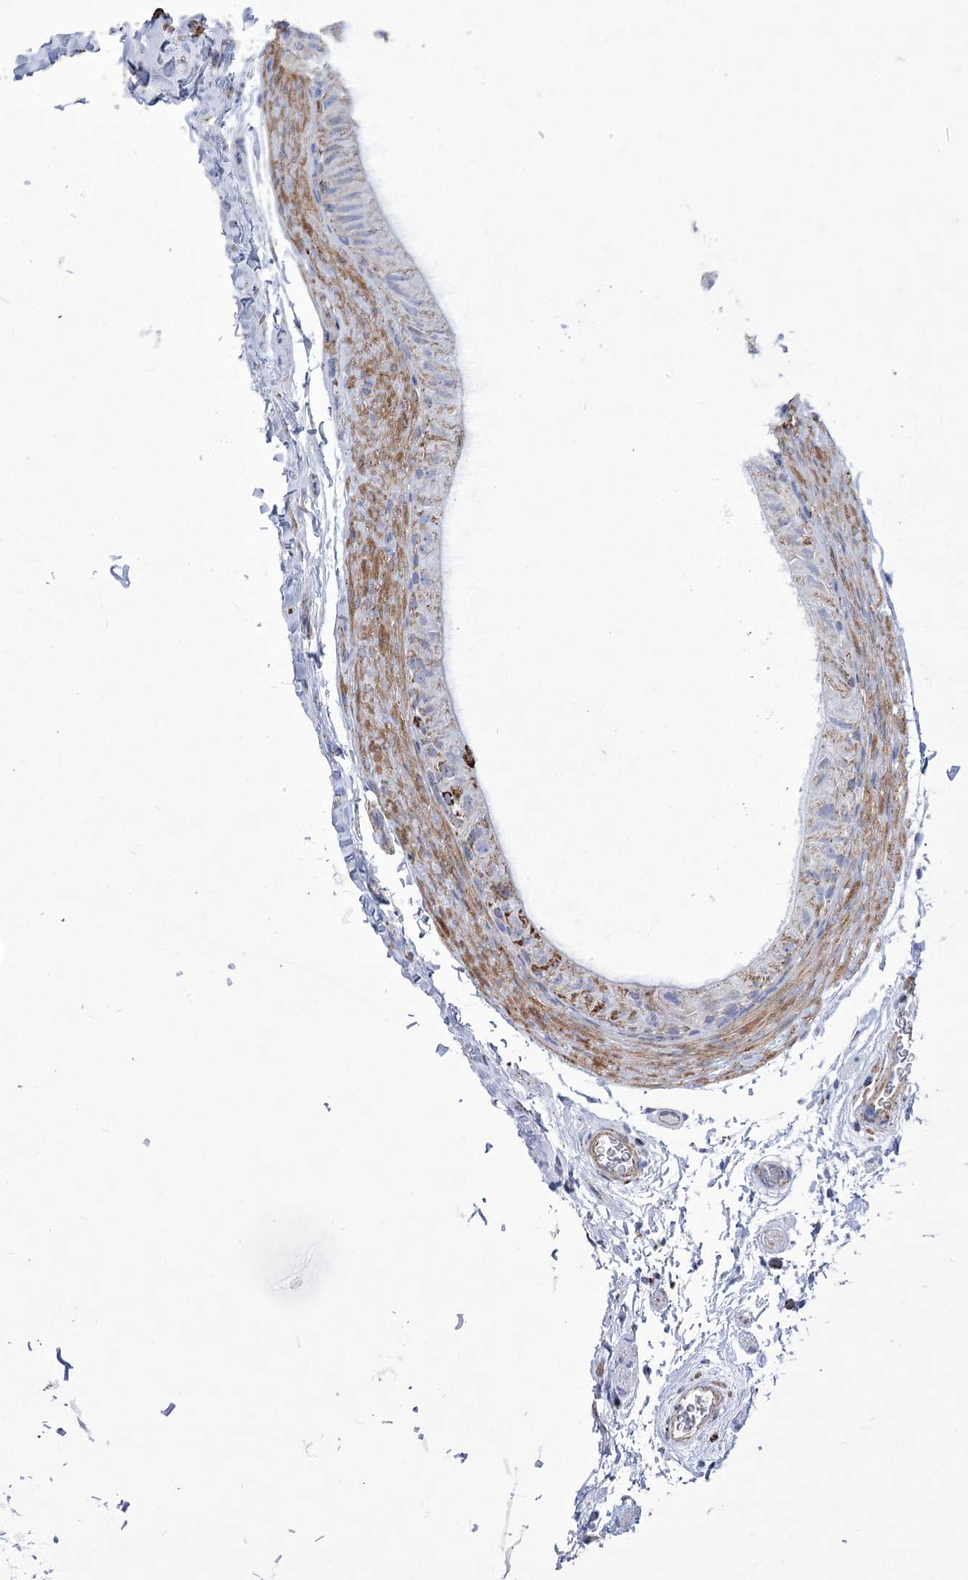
{"staining": {"intensity": "strong", "quantity": "<25%", "location": "cytoplasmic/membranous"}, "tissue": "epididymis", "cell_type": "Glandular cells", "image_type": "normal", "snomed": [{"axis": "morphology", "description": "Normal tissue, NOS"}, {"axis": "topography", "description": "Epididymis"}], "caption": "Approximately <25% of glandular cells in normal epididymis show strong cytoplasmic/membranous protein expression as visualized by brown immunohistochemical staining.", "gene": "PDHB", "patient": {"sex": "male", "age": 49}}